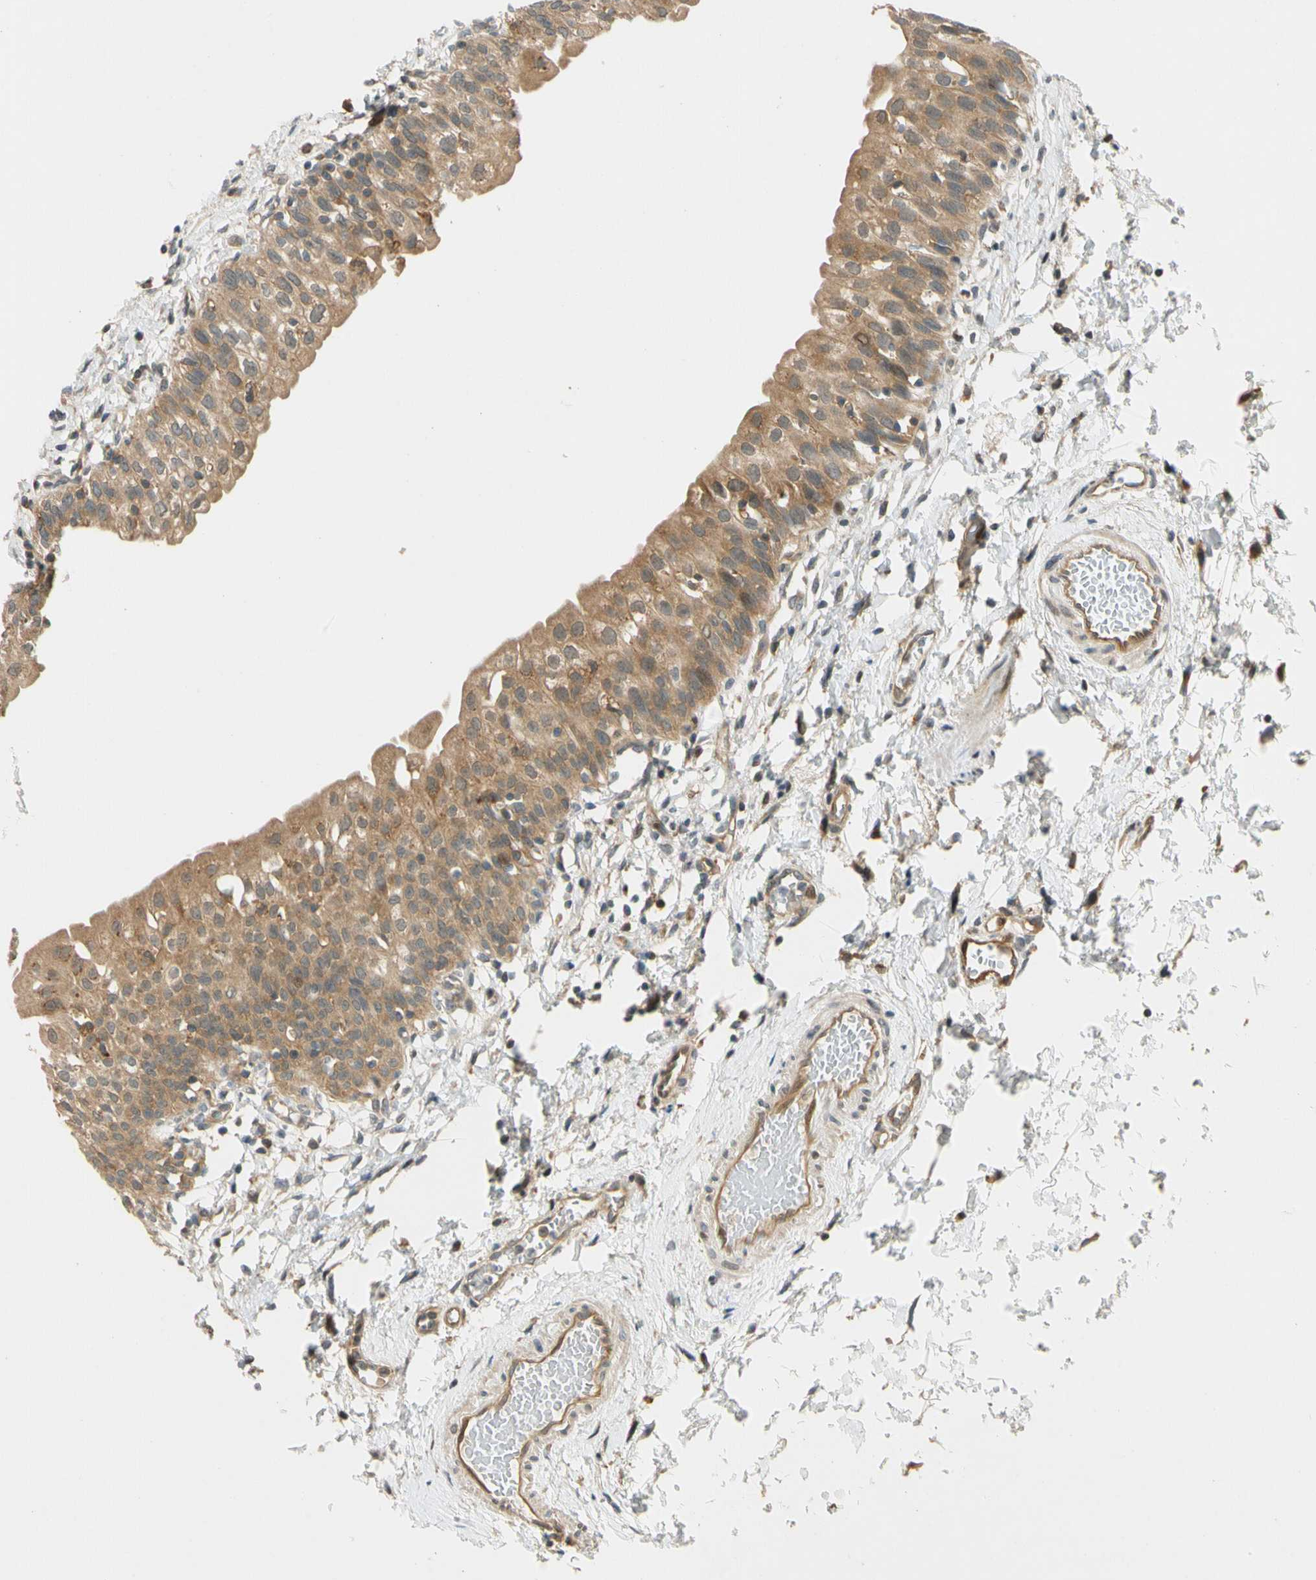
{"staining": {"intensity": "moderate", "quantity": ">75%", "location": "cytoplasmic/membranous"}, "tissue": "urinary bladder", "cell_type": "Urothelial cells", "image_type": "normal", "snomed": [{"axis": "morphology", "description": "Normal tissue, NOS"}, {"axis": "topography", "description": "Urinary bladder"}], "caption": "The photomicrograph reveals immunohistochemical staining of benign urinary bladder. There is moderate cytoplasmic/membranous positivity is appreciated in about >75% of urothelial cells.", "gene": "GATD1", "patient": {"sex": "male", "age": 55}}